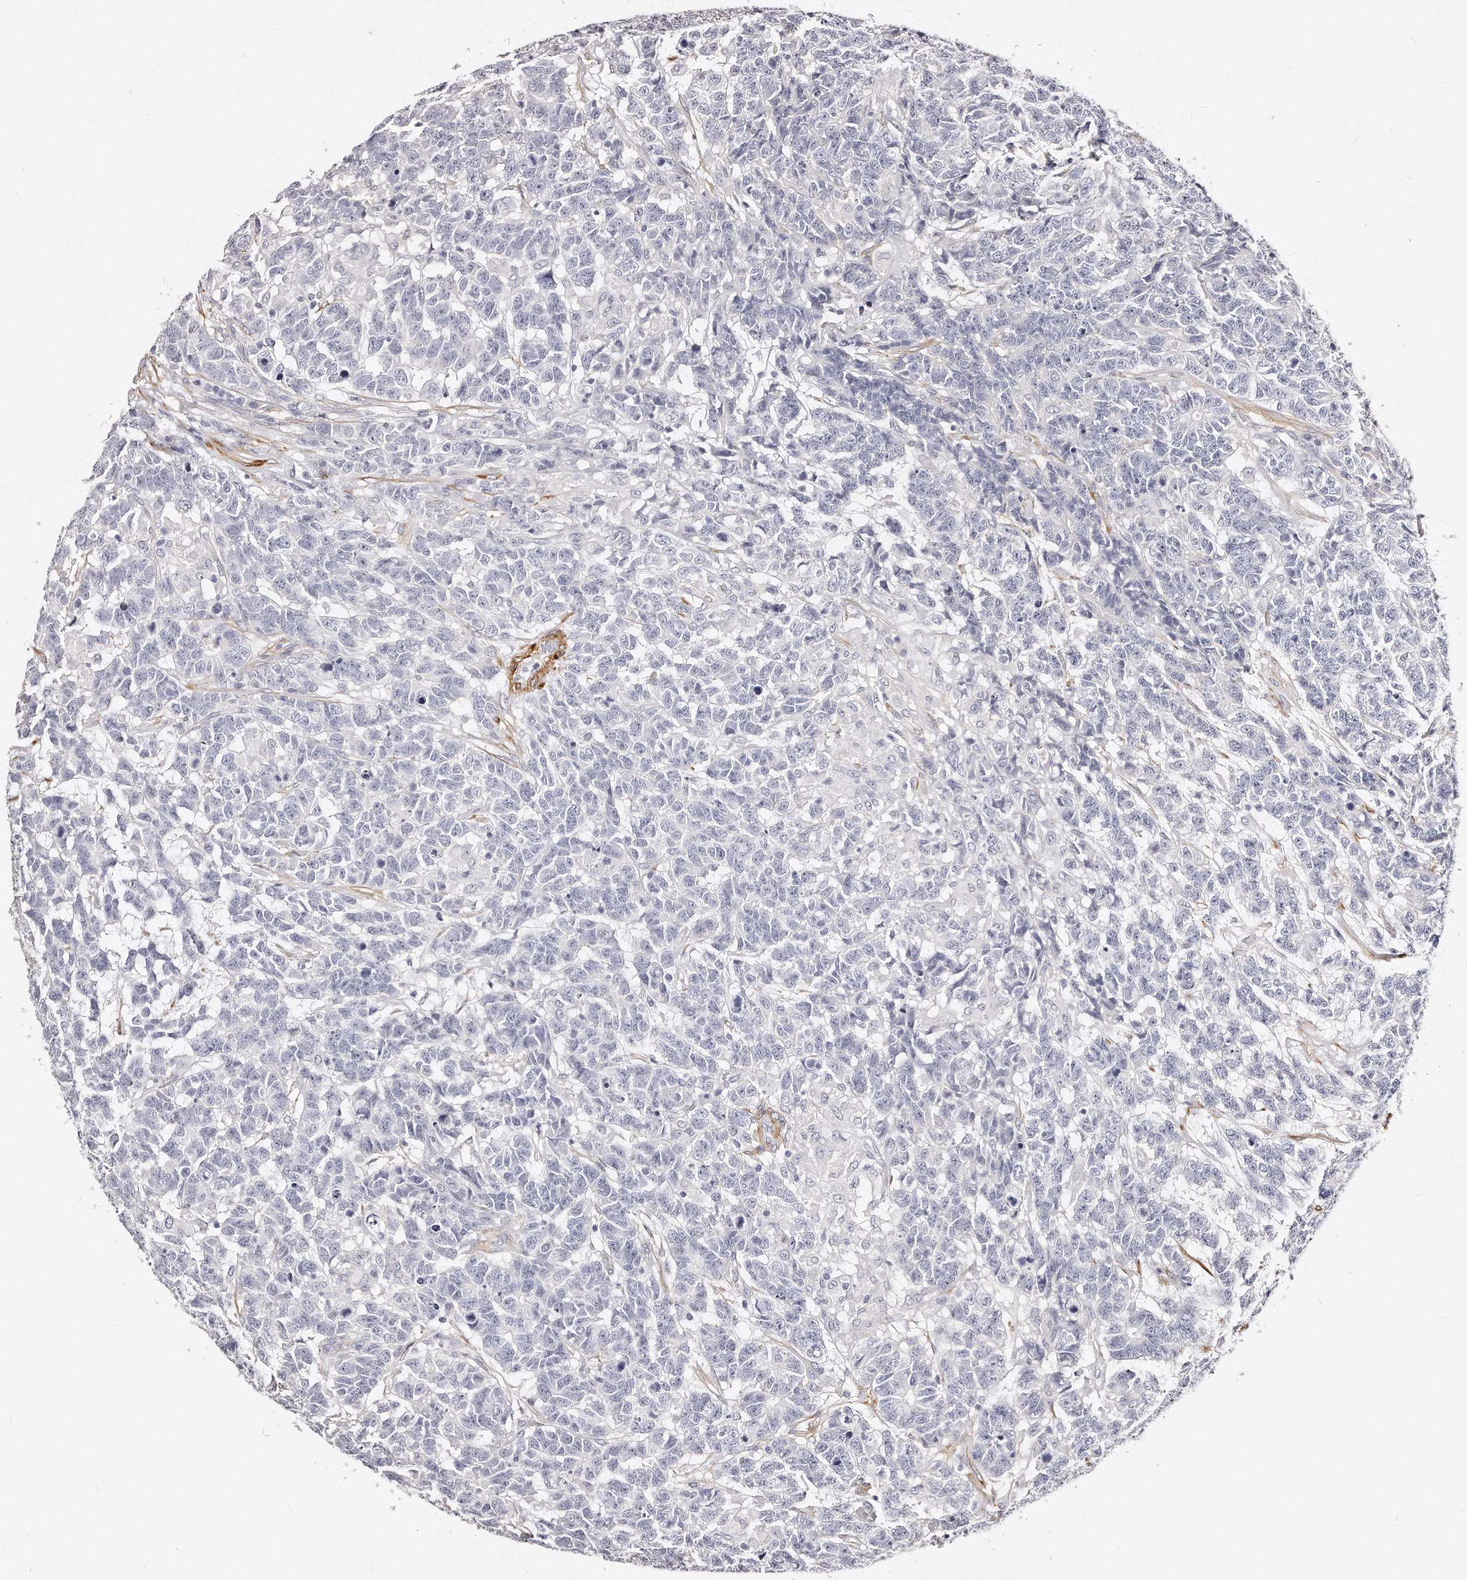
{"staining": {"intensity": "negative", "quantity": "none", "location": "none"}, "tissue": "testis cancer", "cell_type": "Tumor cells", "image_type": "cancer", "snomed": [{"axis": "morphology", "description": "Carcinoma, Embryonal, NOS"}, {"axis": "topography", "description": "Testis"}], "caption": "High power microscopy micrograph of an immunohistochemistry (IHC) histopathology image of testis cancer, revealing no significant positivity in tumor cells. (DAB IHC visualized using brightfield microscopy, high magnification).", "gene": "LMOD1", "patient": {"sex": "male", "age": 26}}